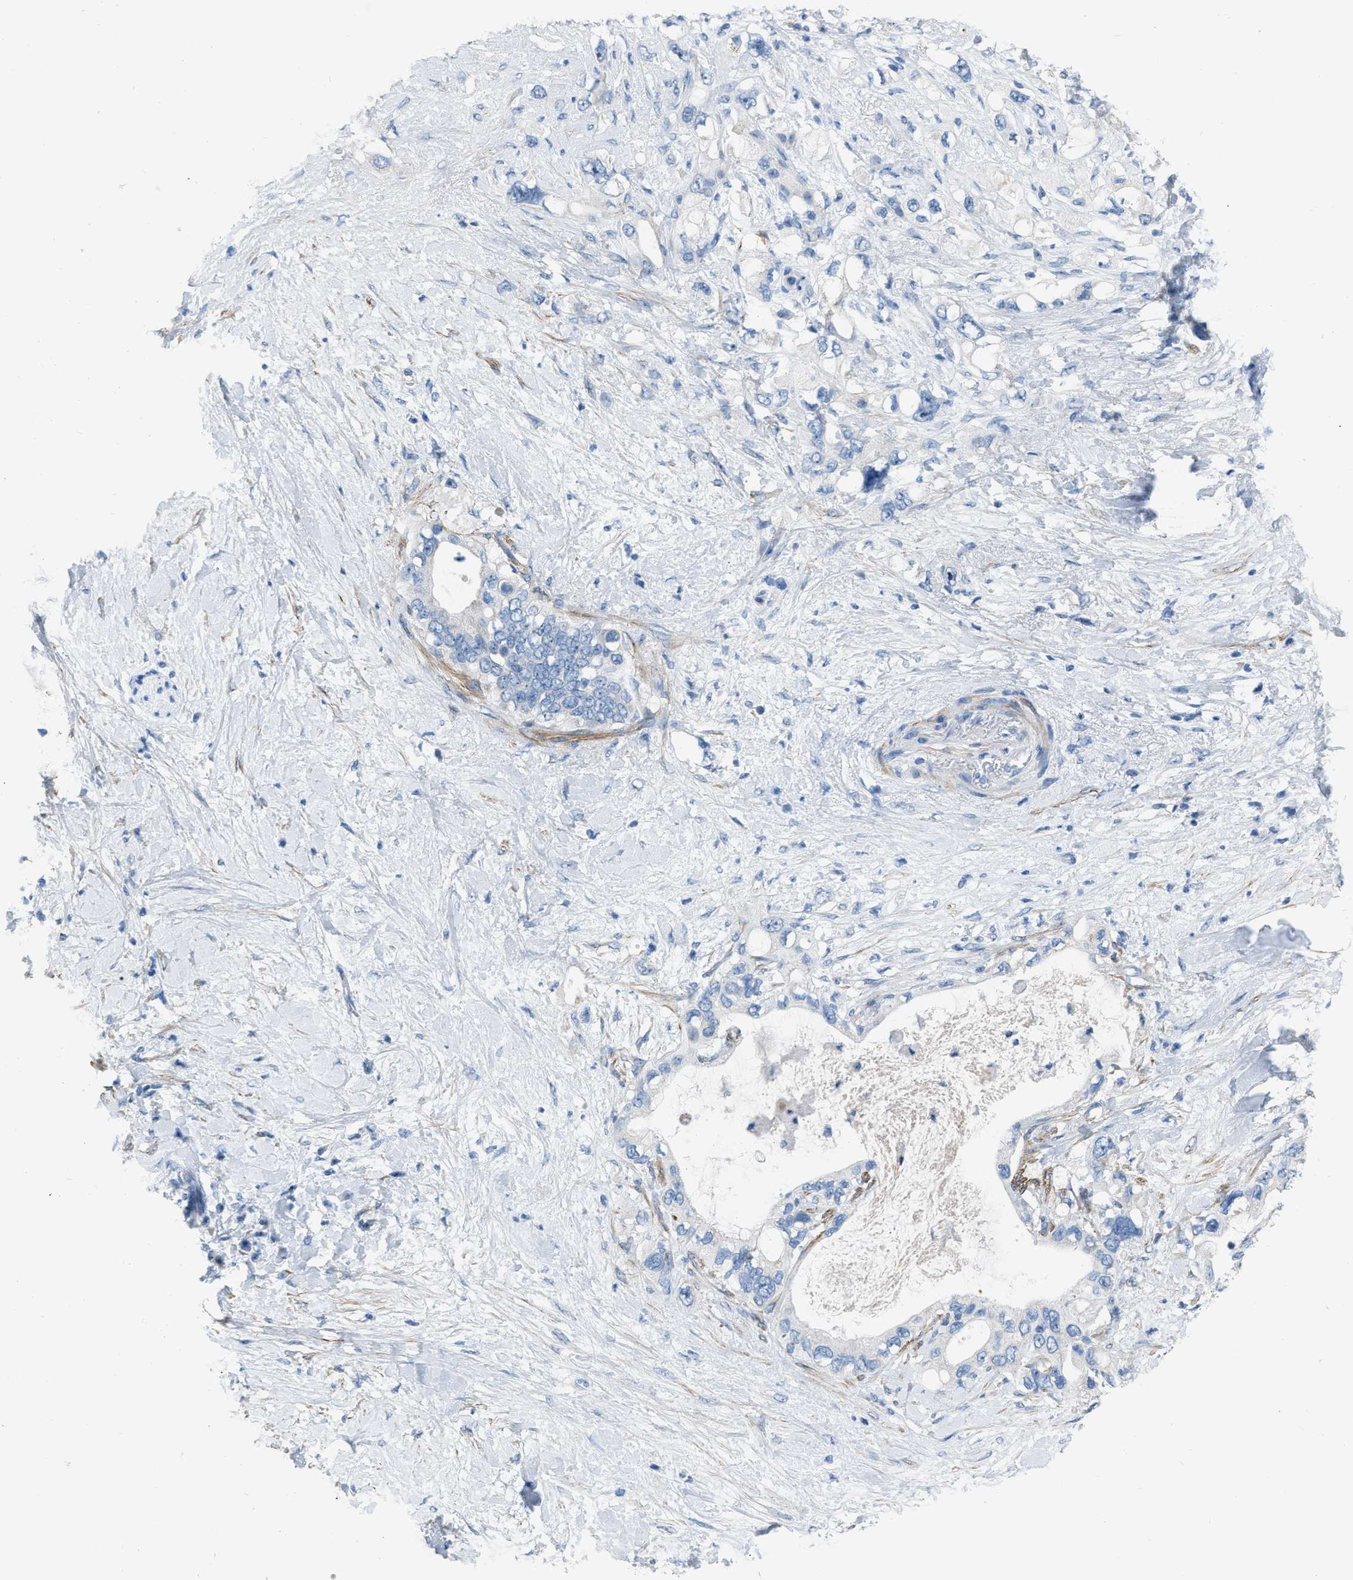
{"staining": {"intensity": "negative", "quantity": "none", "location": "none"}, "tissue": "pancreatic cancer", "cell_type": "Tumor cells", "image_type": "cancer", "snomed": [{"axis": "morphology", "description": "Adenocarcinoma, NOS"}, {"axis": "topography", "description": "Pancreas"}], "caption": "Immunohistochemical staining of pancreatic cancer (adenocarcinoma) displays no significant staining in tumor cells.", "gene": "SPATC1L", "patient": {"sex": "female", "age": 56}}